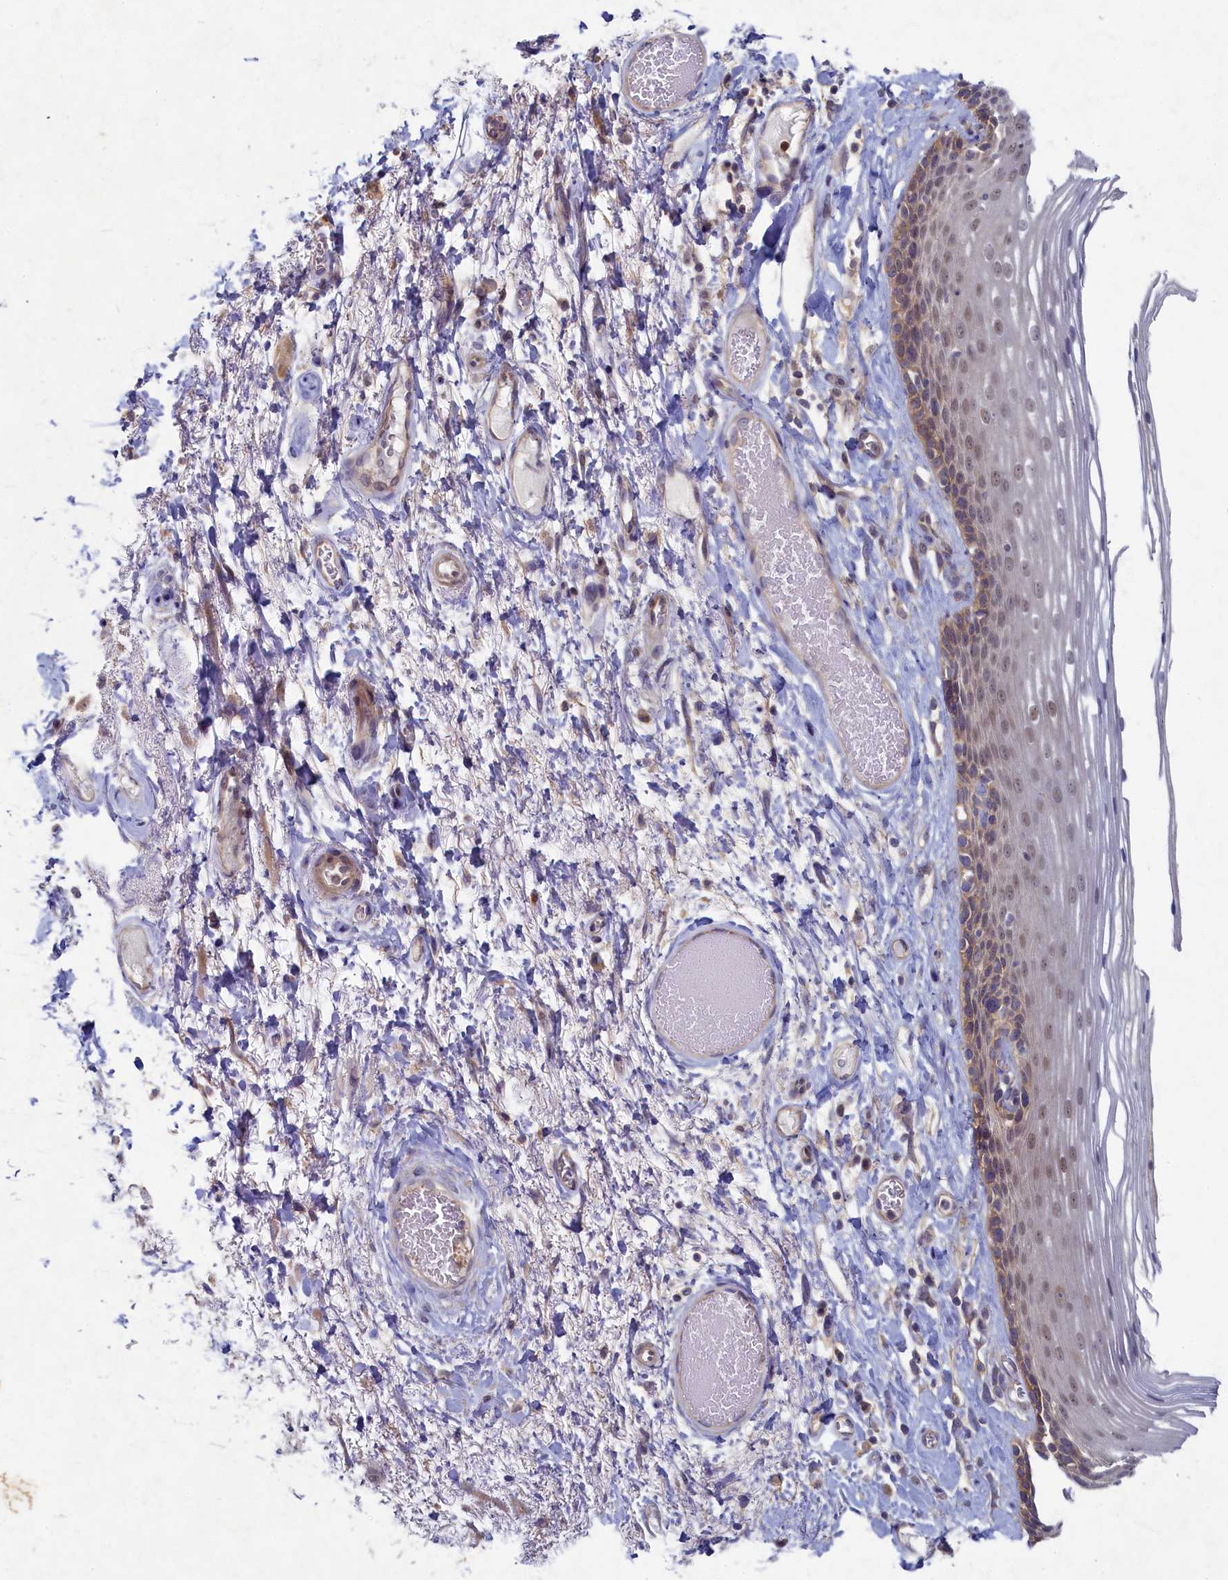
{"staining": {"intensity": "moderate", "quantity": "25%-75%", "location": "cytoplasmic/membranous"}, "tissue": "skin", "cell_type": "Epidermal cells", "image_type": "normal", "snomed": [{"axis": "morphology", "description": "Normal tissue, NOS"}, {"axis": "topography", "description": "Anal"}], "caption": "Skin stained for a protein (brown) exhibits moderate cytoplasmic/membranous positive expression in about 25%-75% of epidermal cells.", "gene": "WDR59", "patient": {"sex": "male", "age": 69}}